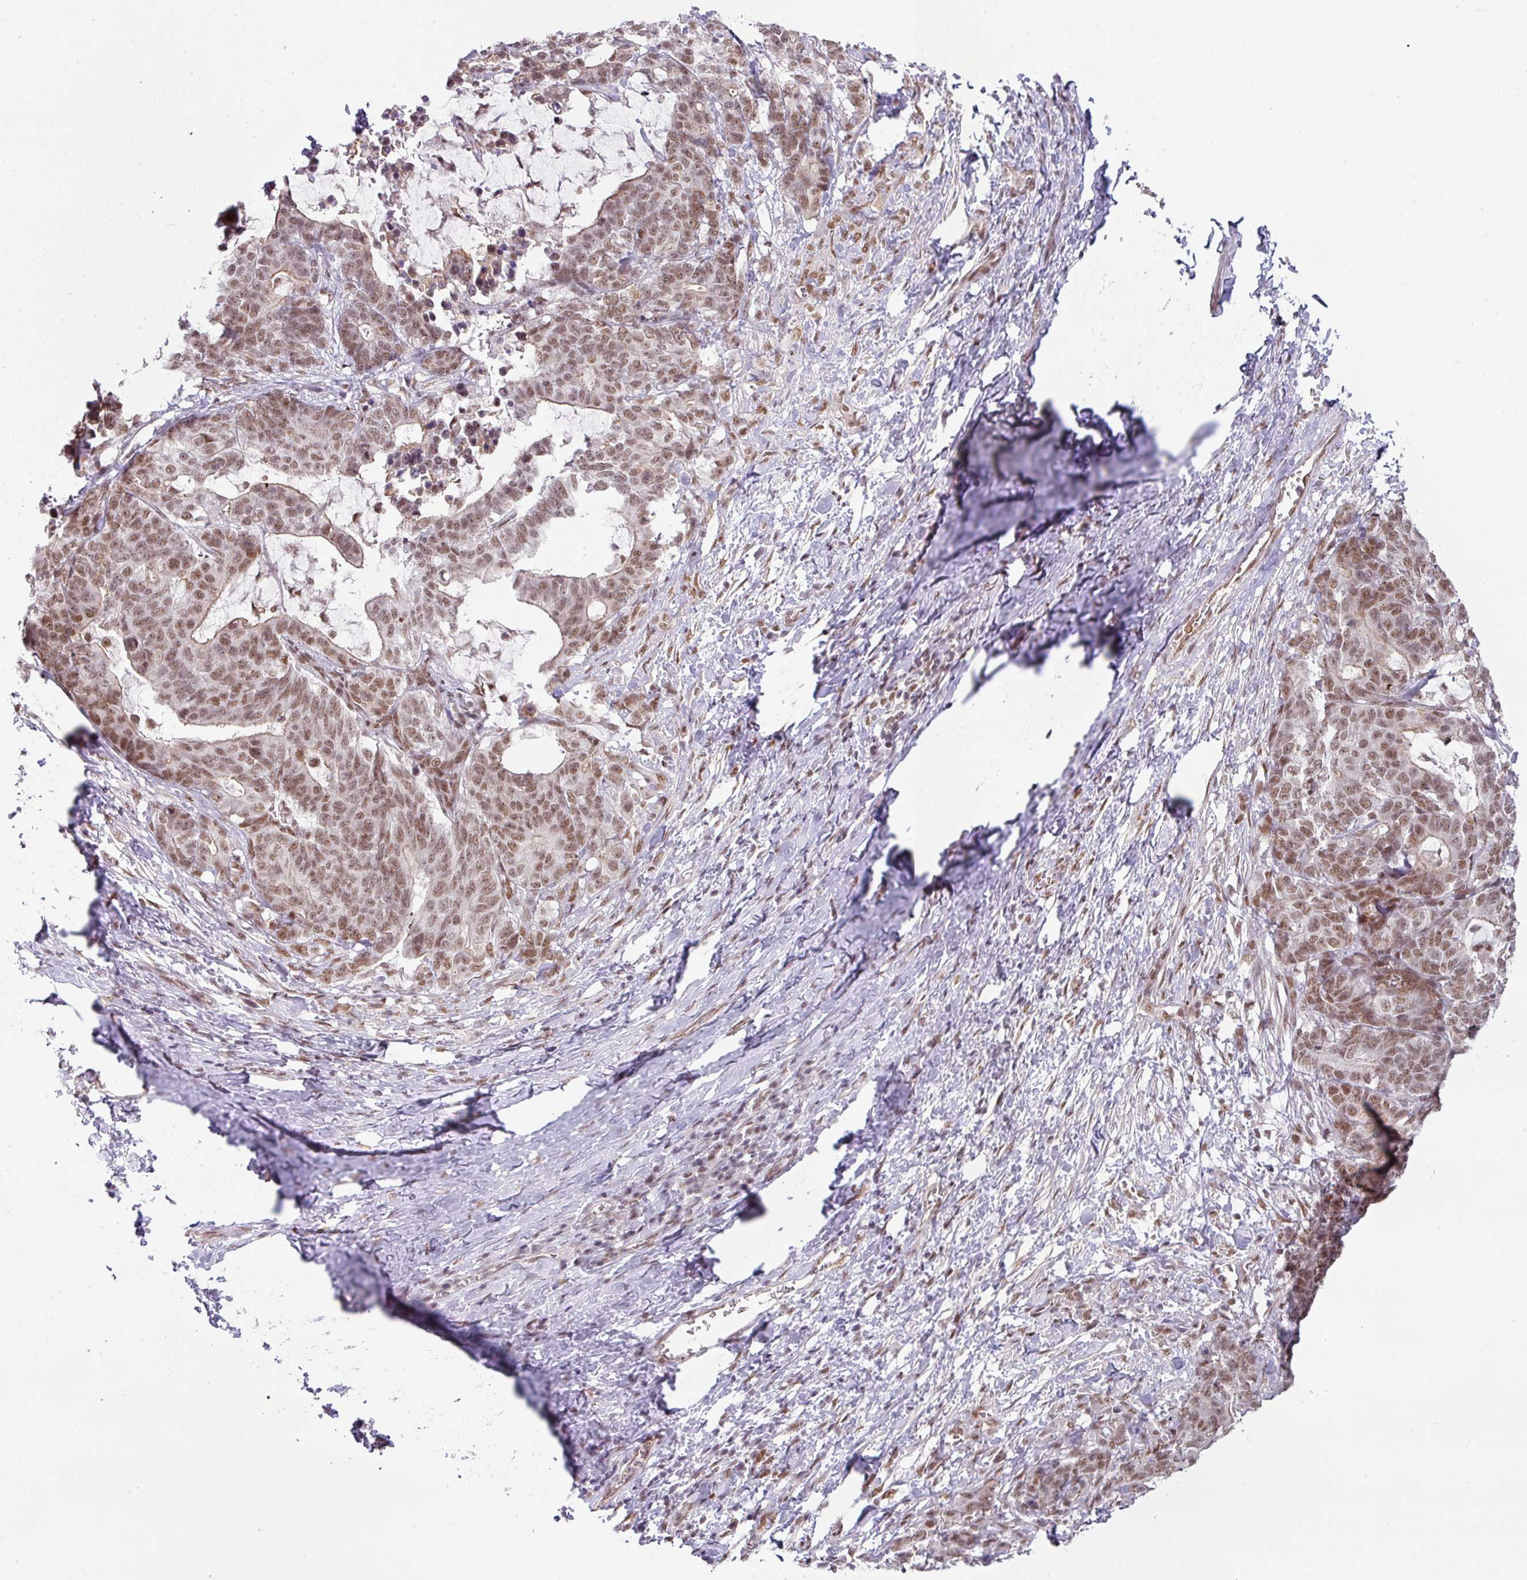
{"staining": {"intensity": "moderate", "quantity": ">75%", "location": "cytoplasmic/membranous,nuclear"}, "tissue": "stomach cancer", "cell_type": "Tumor cells", "image_type": "cancer", "snomed": [{"axis": "morphology", "description": "Normal tissue, NOS"}, {"axis": "morphology", "description": "Adenocarcinoma, NOS"}, {"axis": "topography", "description": "Stomach"}], "caption": "Immunohistochemistry photomicrograph of stomach cancer stained for a protein (brown), which displays medium levels of moderate cytoplasmic/membranous and nuclear positivity in approximately >75% of tumor cells.", "gene": "NCOA5", "patient": {"sex": "female", "age": 64}}